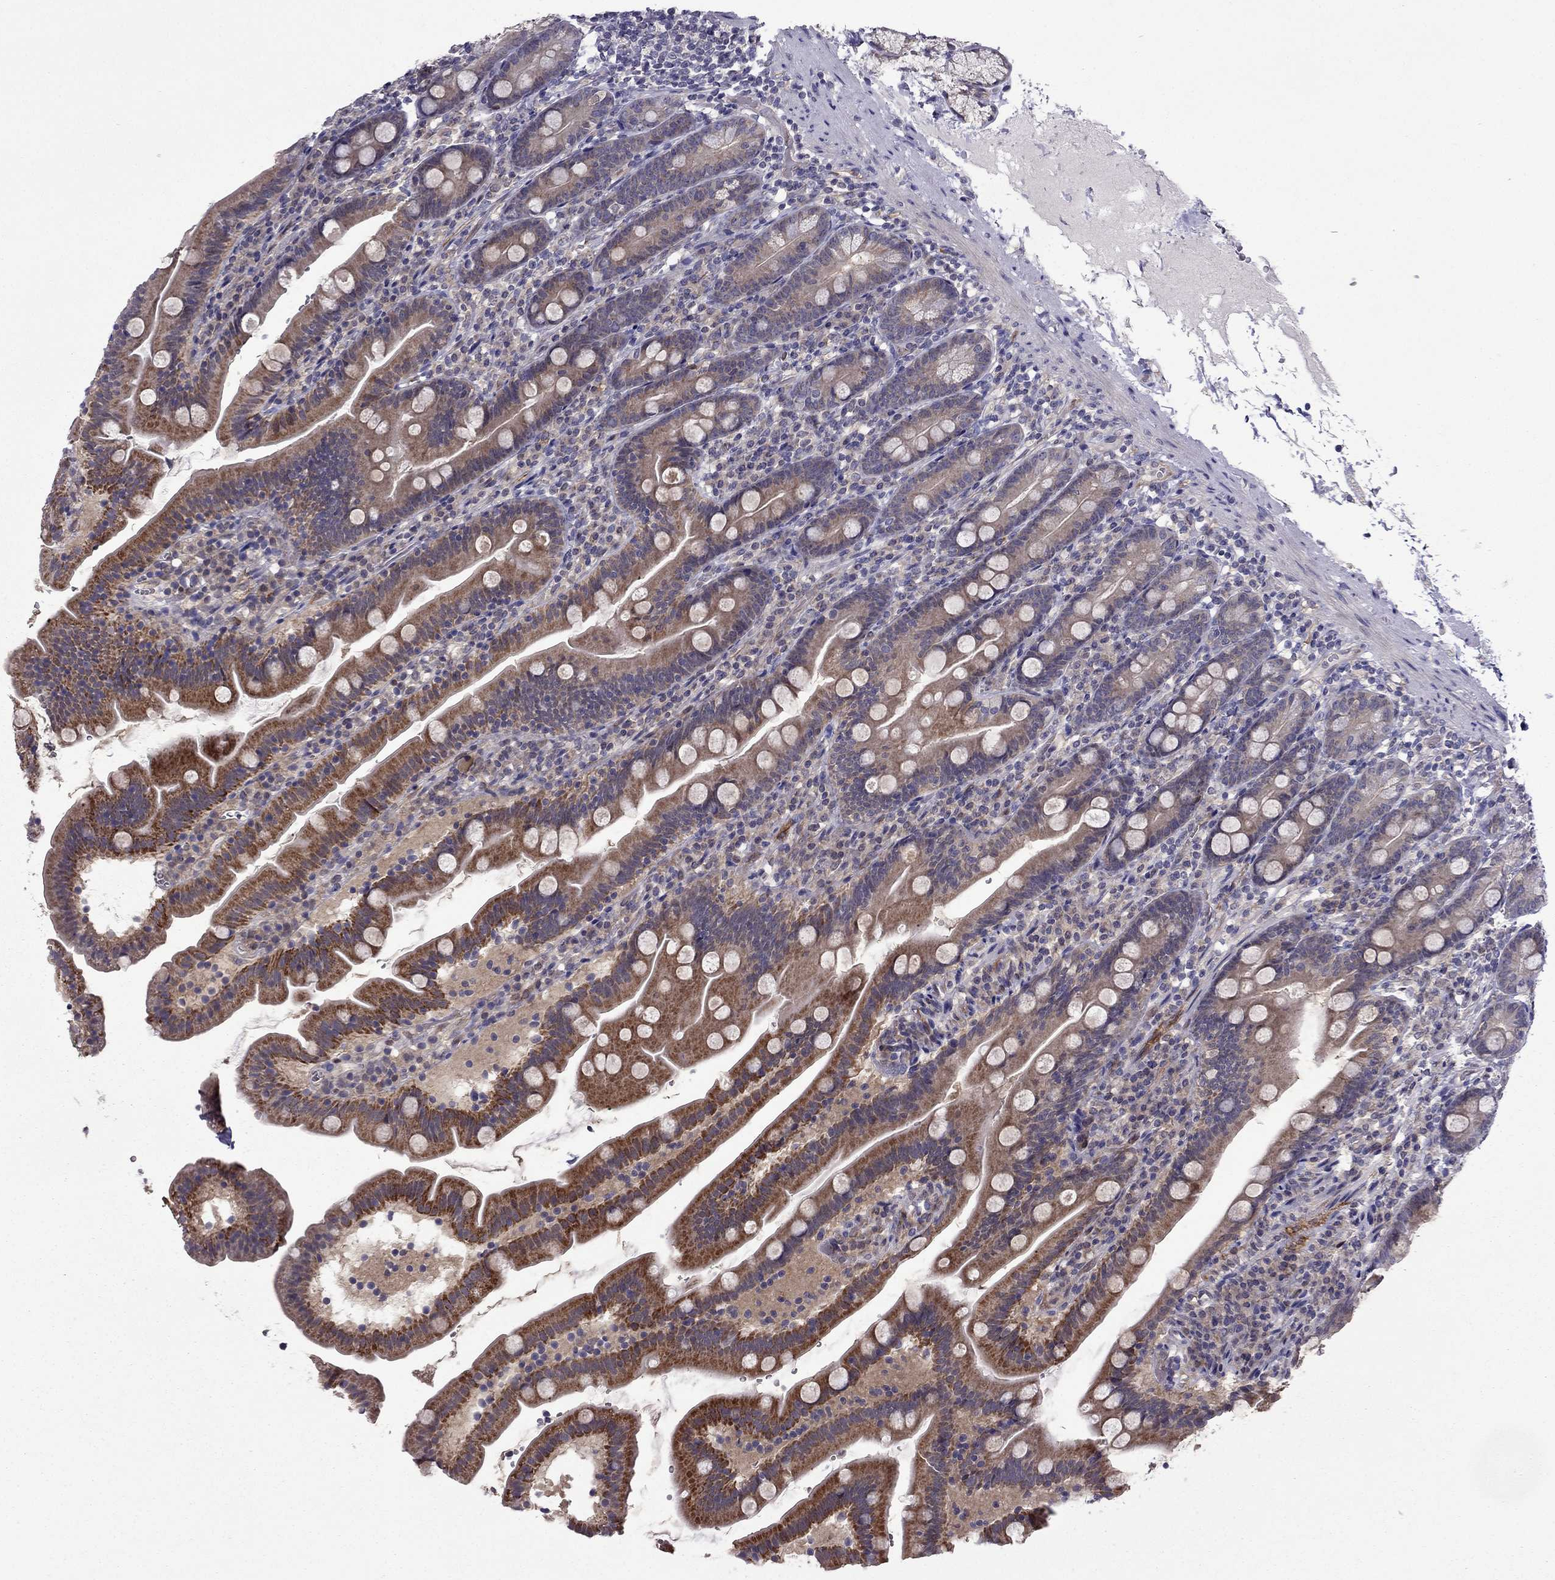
{"staining": {"intensity": "strong", "quantity": "25%-75%", "location": "cytoplasmic/membranous"}, "tissue": "duodenum", "cell_type": "Glandular cells", "image_type": "normal", "snomed": [{"axis": "morphology", "description": "Normal tissue, NOS"}, {"axis": "topography", "description": "Duodenum"}], "caption": "Immunohistochemical staining of normal duodenum shows 25%-75% levels of strong cytoplasmic/membranous protein positivity in approximately 25%-75% of glandular cells.", "gene": "CDK5", "patient": {"sex": "female", "age": 67}}